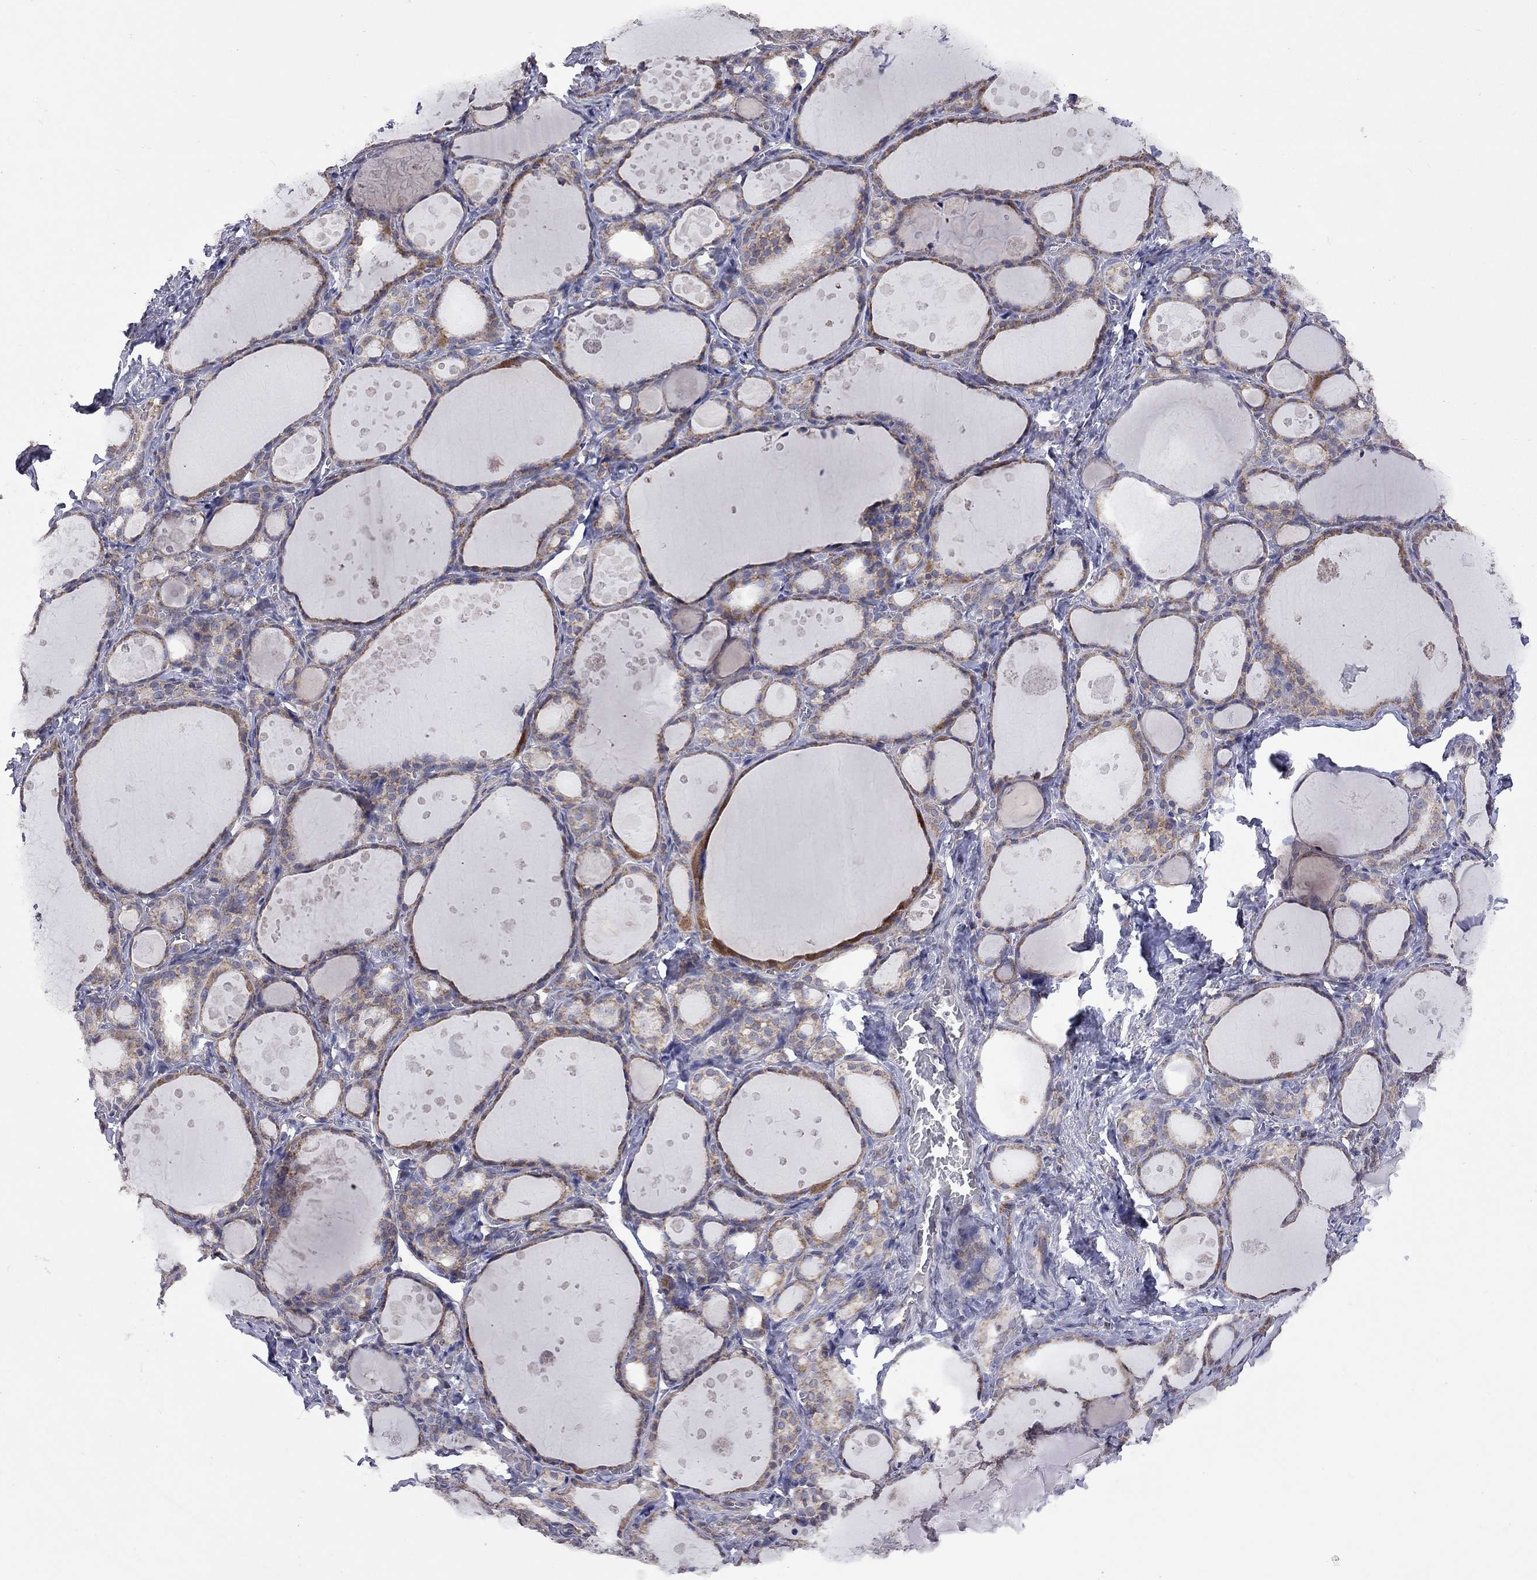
{"staining": {"intensity": "moderate", "quantity": ">75%", "location": "cytoplasmic/membranous"}, "tissue": "thyroid gland", "cell_type": "Glandular cells", "image_type": "normal", "snomed": [{"axis": "morphology", "description": "Normal tissue, NOS"}, {"axis": "topography", "description": "Thyroid gland"}], "caption": "Immunohistochemical staining of normal thyroid gland demonstrates medium levels of moderate cytoplasmic/membranous expression in about >75% of glandular cells. The protein is shown in brown color, while the nuclei are stained blue.", "gene": "NDUFB1", "patient": {"sex": "male", "age": 68}}